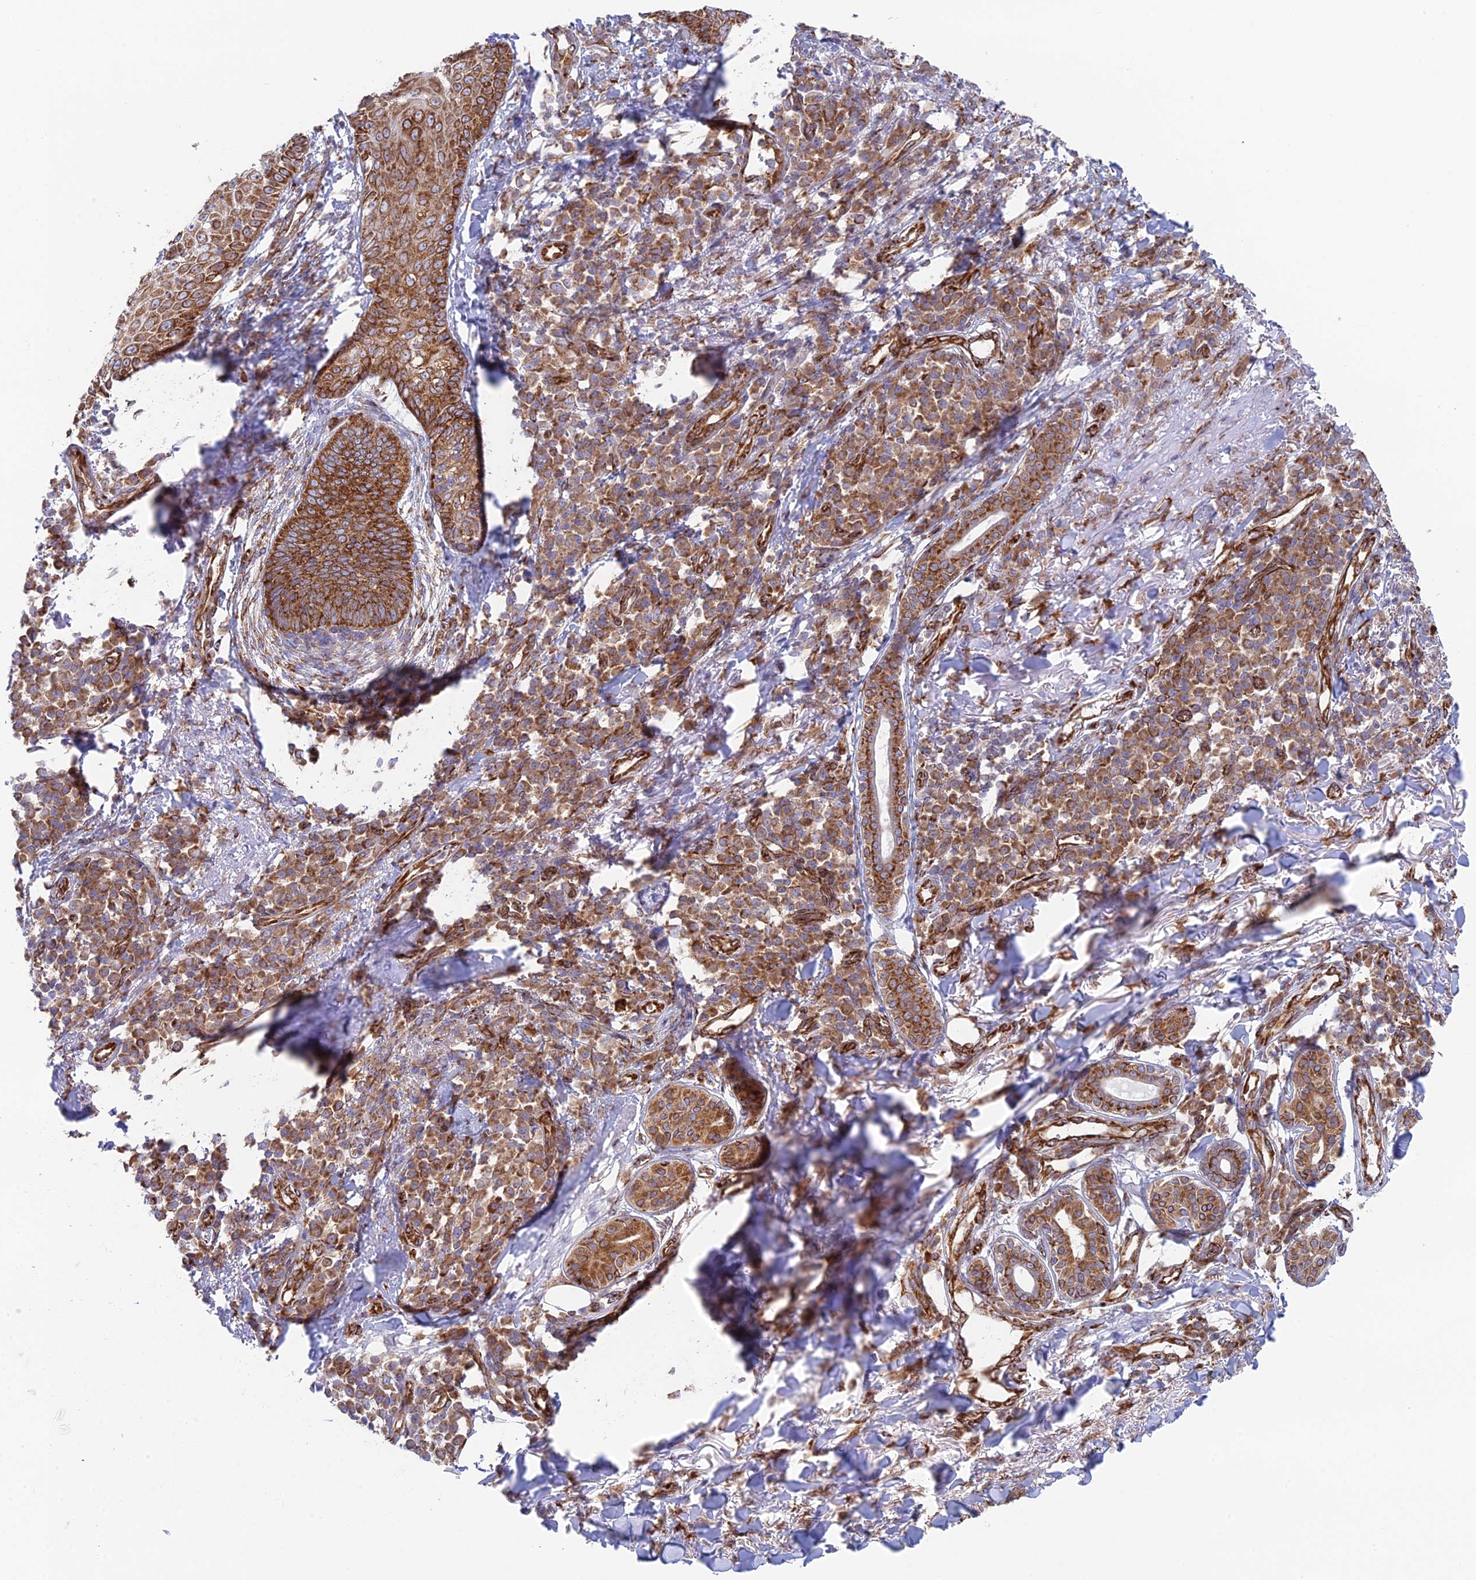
{"staining": {"intensity": "strong", "quantity": ">75%", "location": "cytoplasmic/membranous"}, "tissue": "skin cancer", "cell_type": "Tumor cells", "image_type": "cancer", "snomed": [{"axis": "morphology", "description": "Squamous cell carcinoma, NOS"}, {"axis": "topography", "description": "Skin"}], "caption": "An immunohistochemistry (IHC) photomicrograph of neoplastic tissue is shown. Protein staining in brown shows strong cytoplasmic/membranous positivity in skin cancer within tumor cells.", "gene": "CCDC69", "patient": {"sex": "male", "age": 71}}